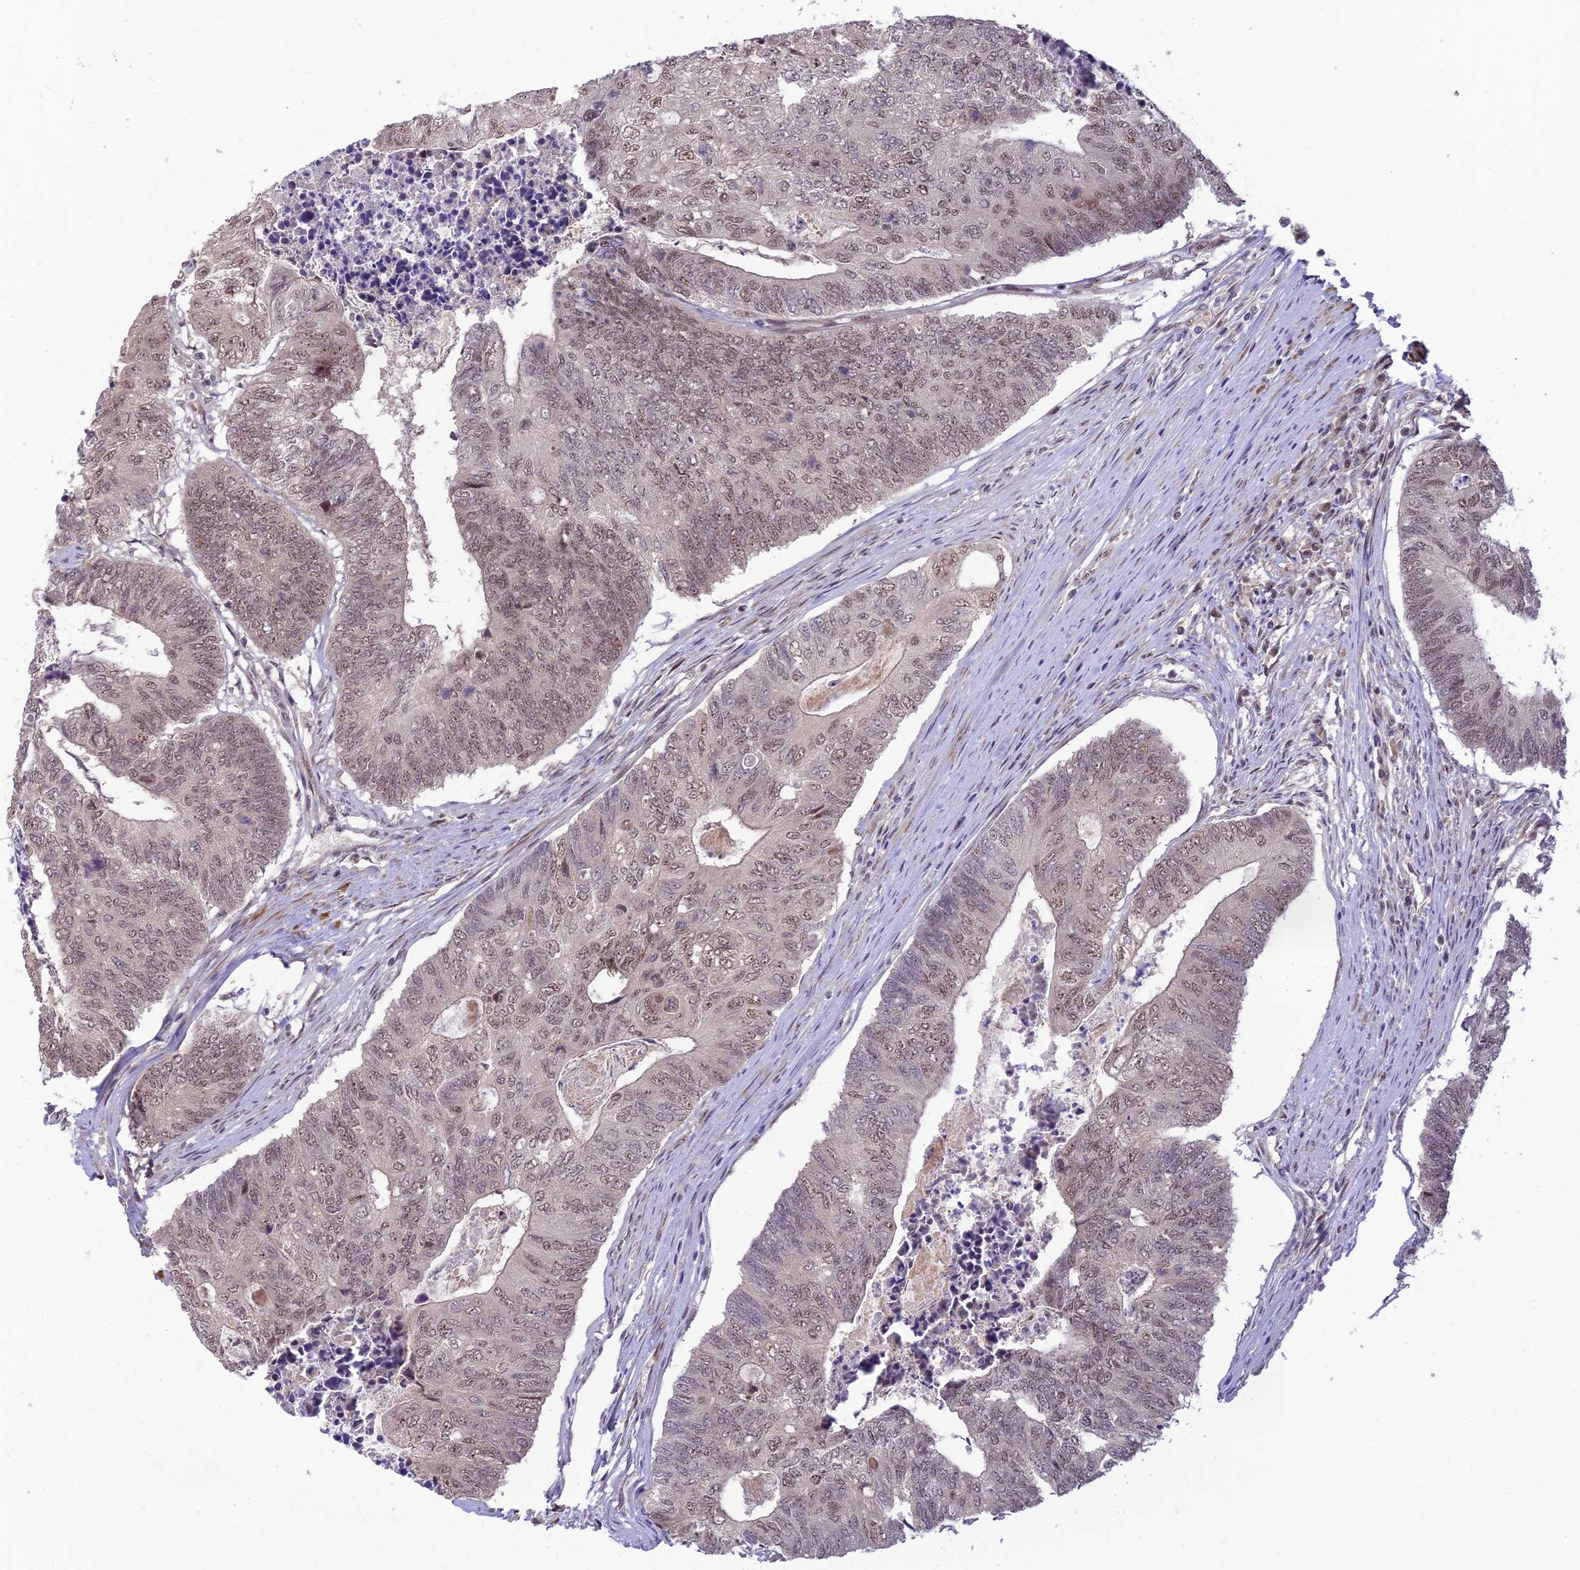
{"staining": {"intensity": "weak", "quantity": "25%-75%", "location": "nuclear"}, "tissue": "colorectal cancer", "cell_type": "Tumor cells", "image_type": "cancer", "snomed": [{"axis": "morphology", "description": "Adenocarcinoma, NOS"}, {"axis": "topography", "description": "Colon"}], "caption": "About 25%-75% of tumor cells in human colorectal cancer (adenocarcinoma) reveal weak nuclear protein staining as visualized by brown immunohistochemical staining.", "gene": "ASPDH", "patient": {"sex": "female", "age": 67}}